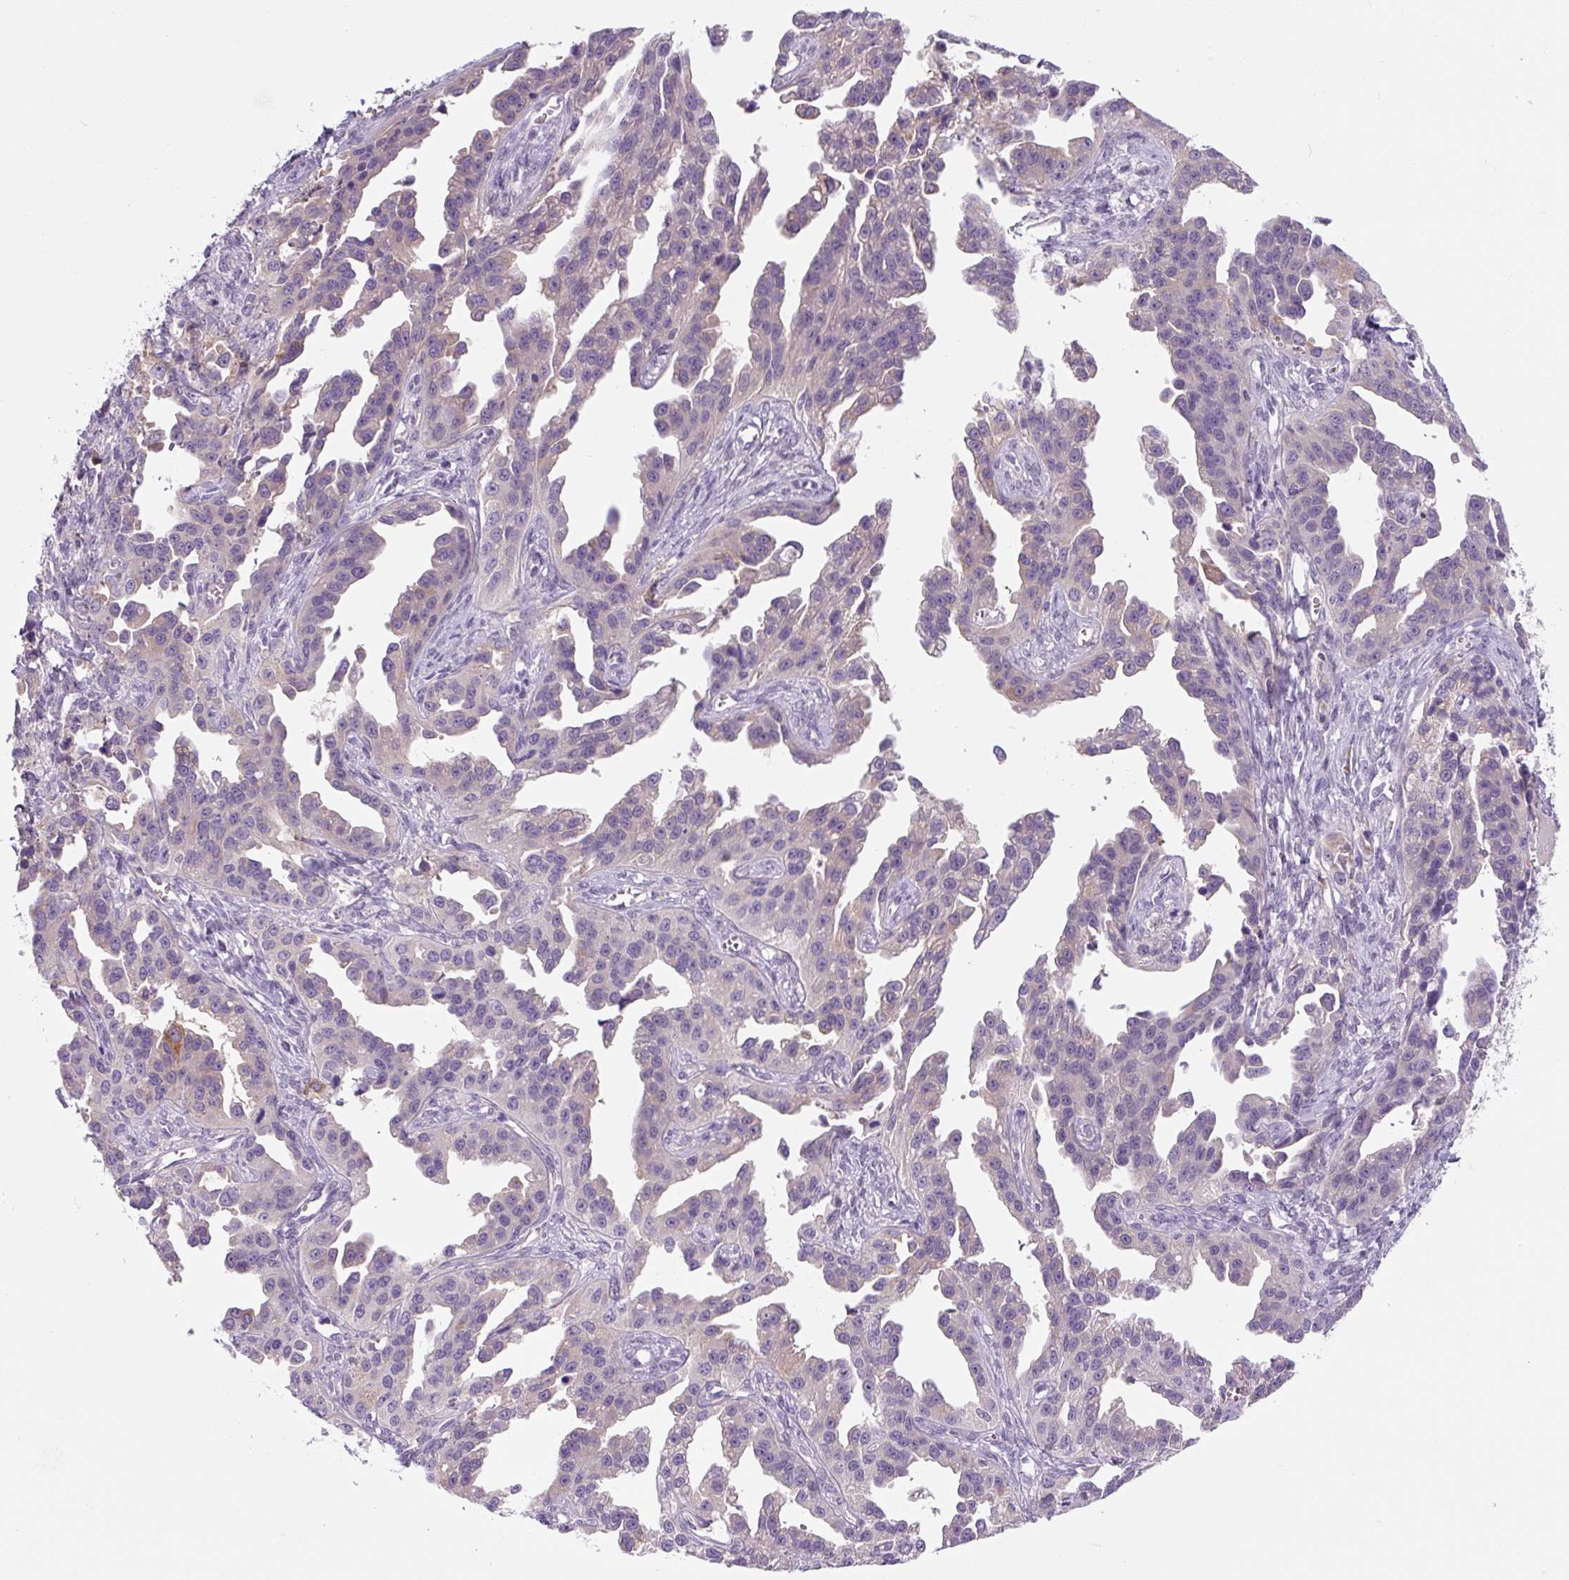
{"staining": {"intensity": "negative", "quantity": "none", "location": "none"}, "tissue": "ovarian cancer", "cell_type": "Tumor cells", "image_type": "cancer", "snomed": [{"axis": "morphology", "description": "Cystadenocarcinoma, serous, NOS"}, {"axis": "topography", "description": "Ovary"}], "caption": "Tumor cells are negative for brown protein staining in serous cystadenocarcinoma (ovarian).", "gene": "FZD5", "patient": {"sex": "female", "age": 75}}